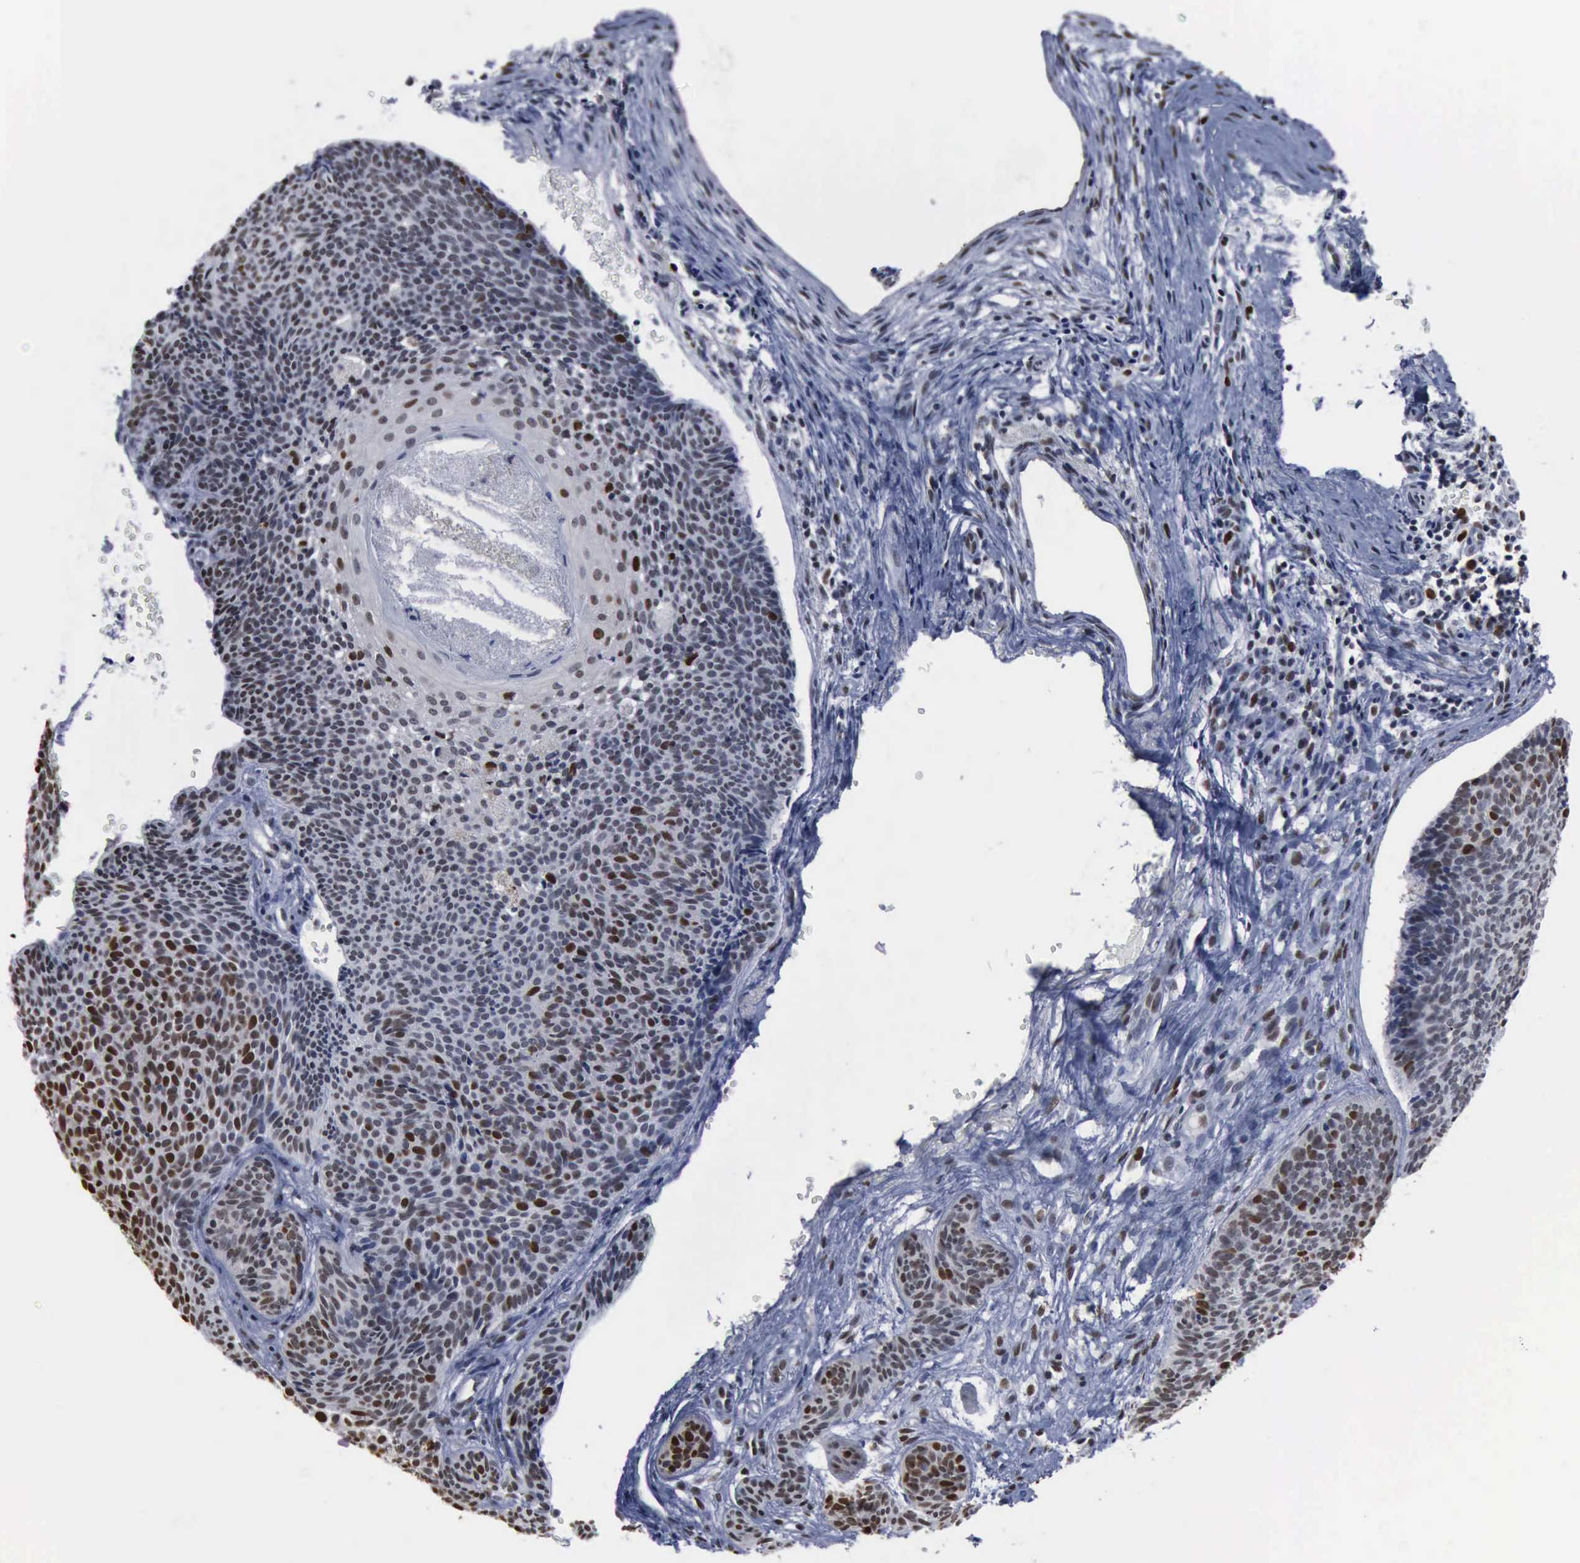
{"staining": {"intensity": "moderate", "quantity": "<25%", "location": "nuclear"}, "tissue": "skin cancer", "cell_type": "Tumor cells", "image_type": "cancer", "snomed": [{"axis": "morphology", "description": "Basal cell carcinoma"}, {"axis": "topography", "description": "Skin"}], "caption": "This micrograph shows immunohistochemistry staining of skin basal cell carcinoma, with low moderate nuclear staining in about <25% of tumor cells.", "gene": "PCNA", "patient": {"sex": "male", "age": 84}}